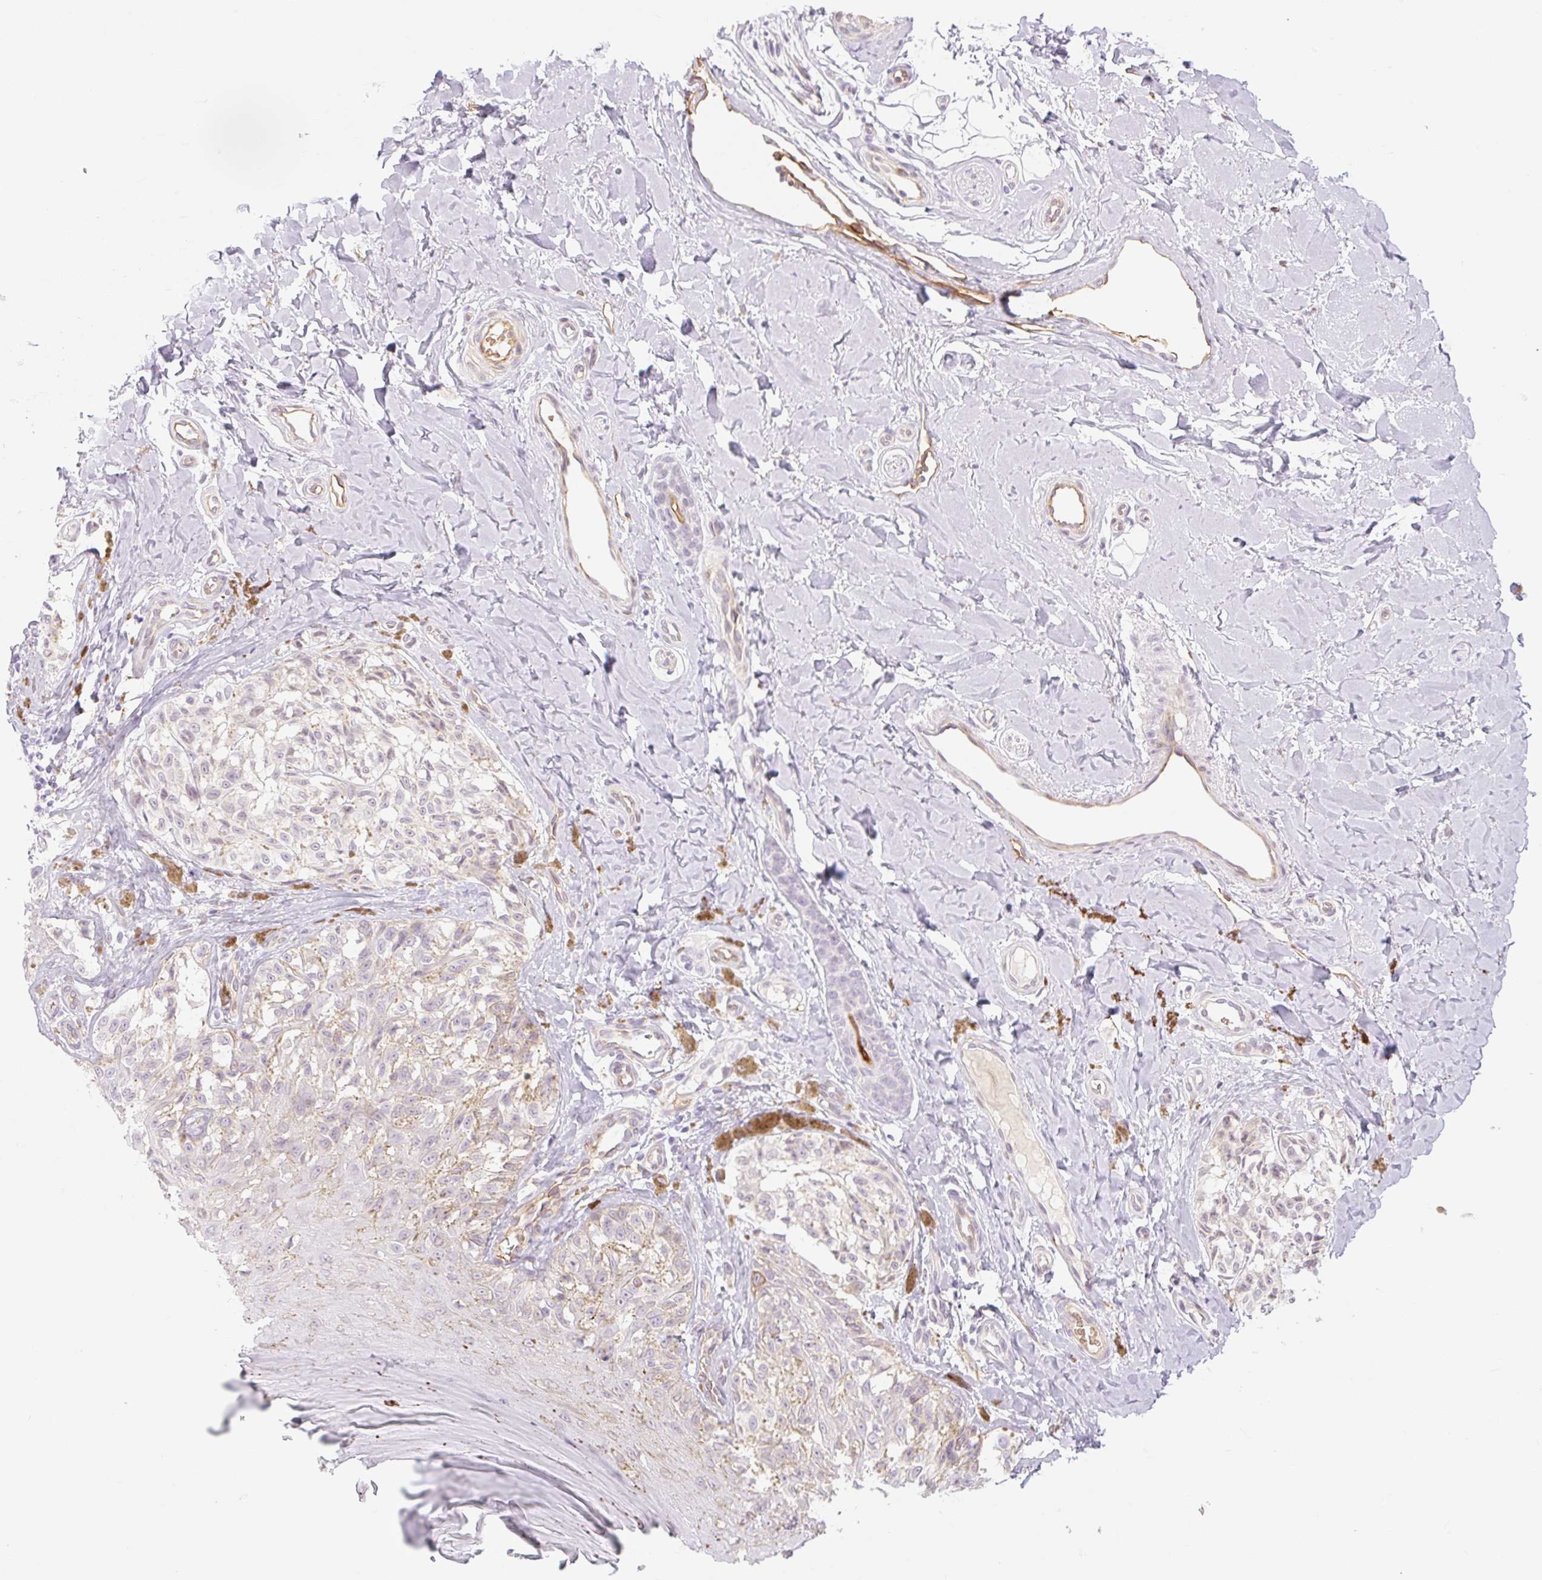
{"staining": {"intensity": "weak", "quantity": "<25%", "location": "cytoplasmic/membranous"}, "tissue": "melanoma", "cell_type": "Tumor cells", "image_type": "cancer", "snomed": [{"axis": "morphology", "description": "Malignant melanoma, NOS"}, {"axis": "topography", "description": "Skin"}], "caption": "Human melanoma stained for a protein using immunohistochemistry demonstrates no positivity in tumor cells.", "gene": "TAF1L", "patient": {"sex": "female", "age": 65}}